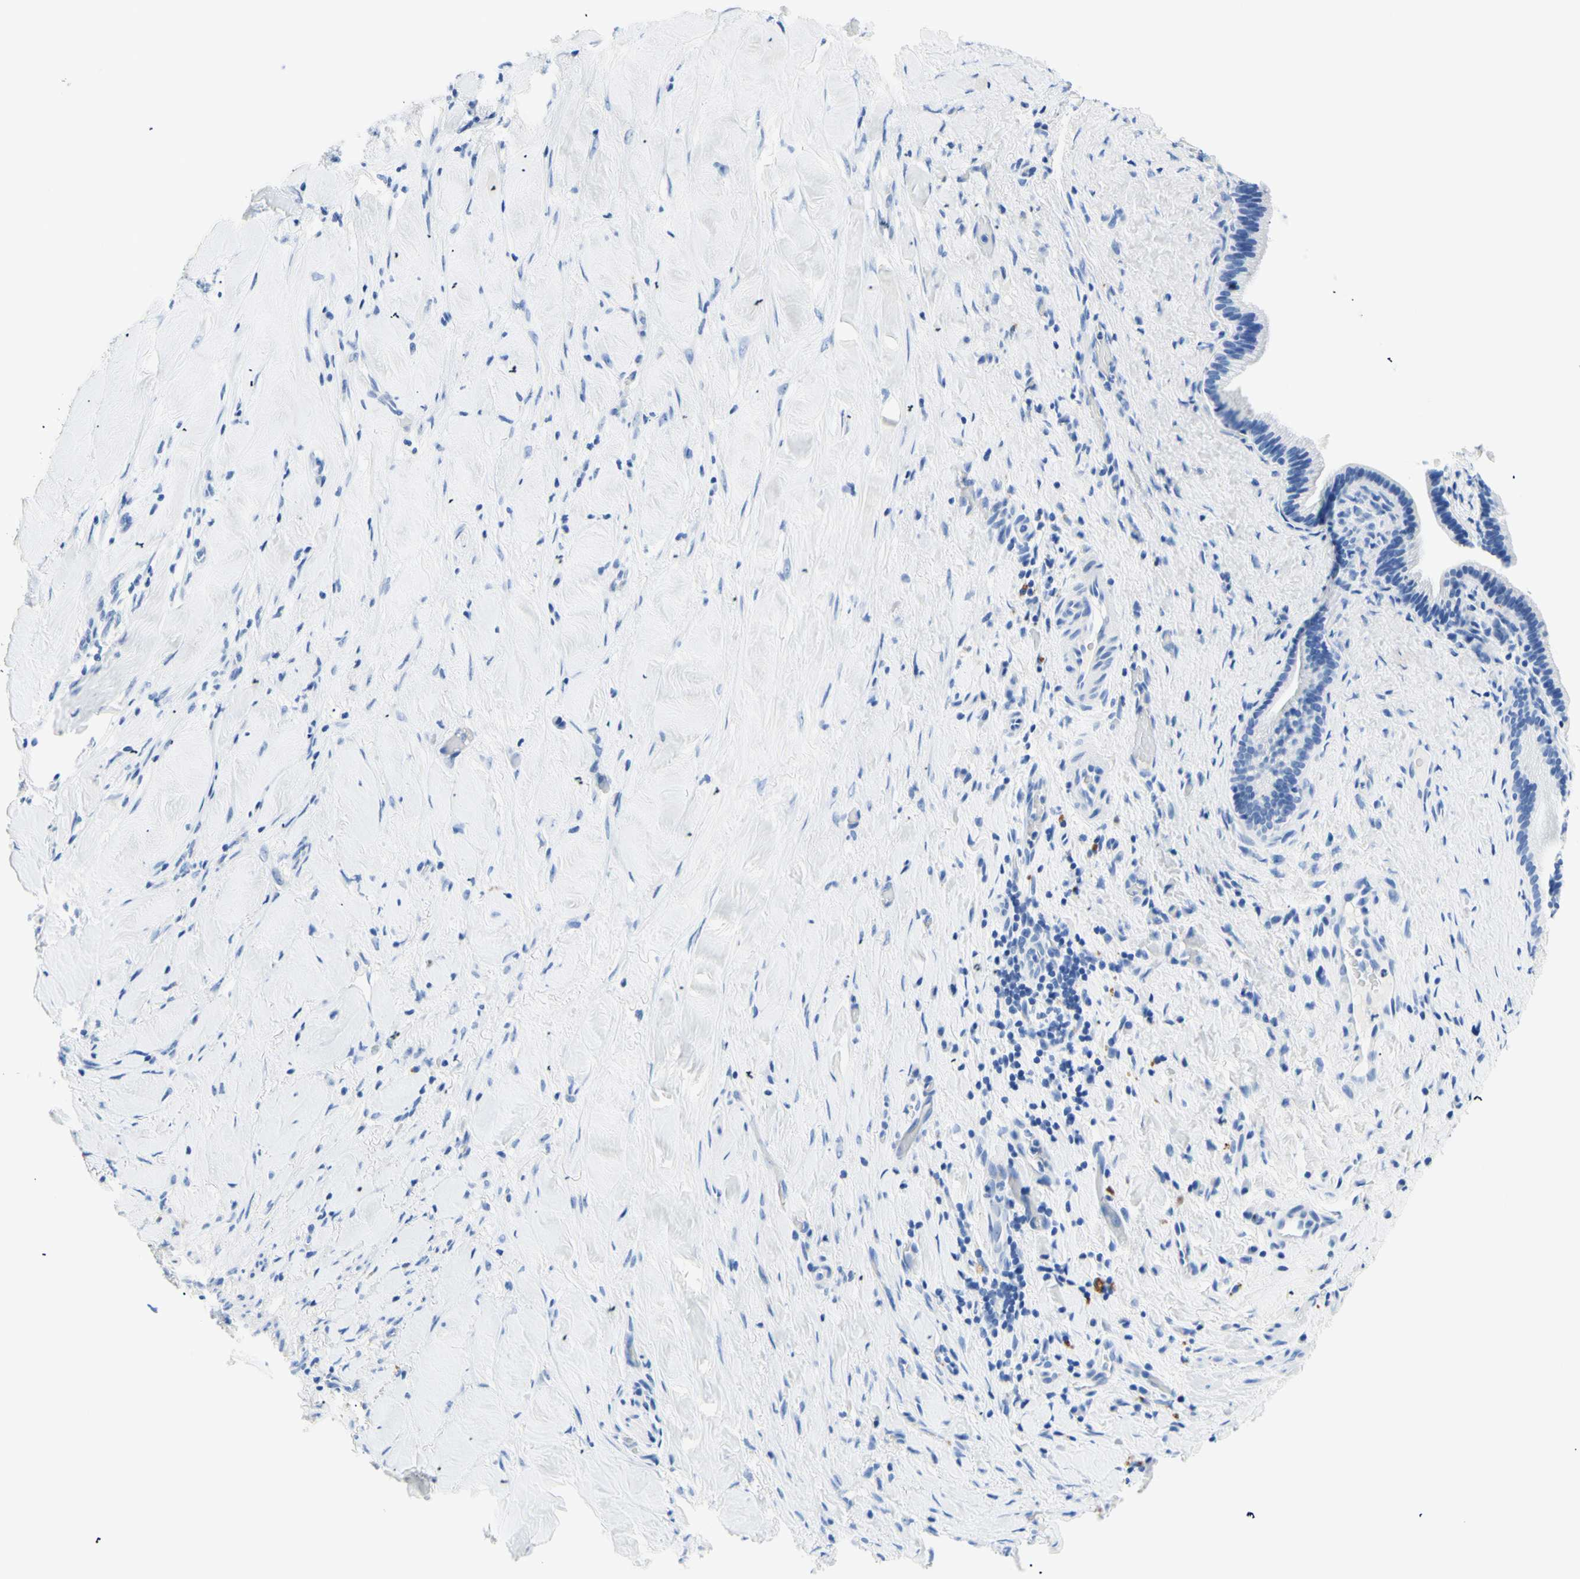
{"staining": {"intensity": "negative", "quantity": "none", "location": "none"}, "tissue": "liver cancer", "cell_type": "Tumor cells", "image_type": "cancer", "snomed": [{"axis": "morphology", "description": "Cholangiocarcinoma"}, {"axis": "topography", "description": "Liver"}], "caption": "Human liver cancer stained for a protein using IHC reveals no staining in tumor cells.", "gene": "MYH2", "patient": {"sex": "female", "age": 67}}